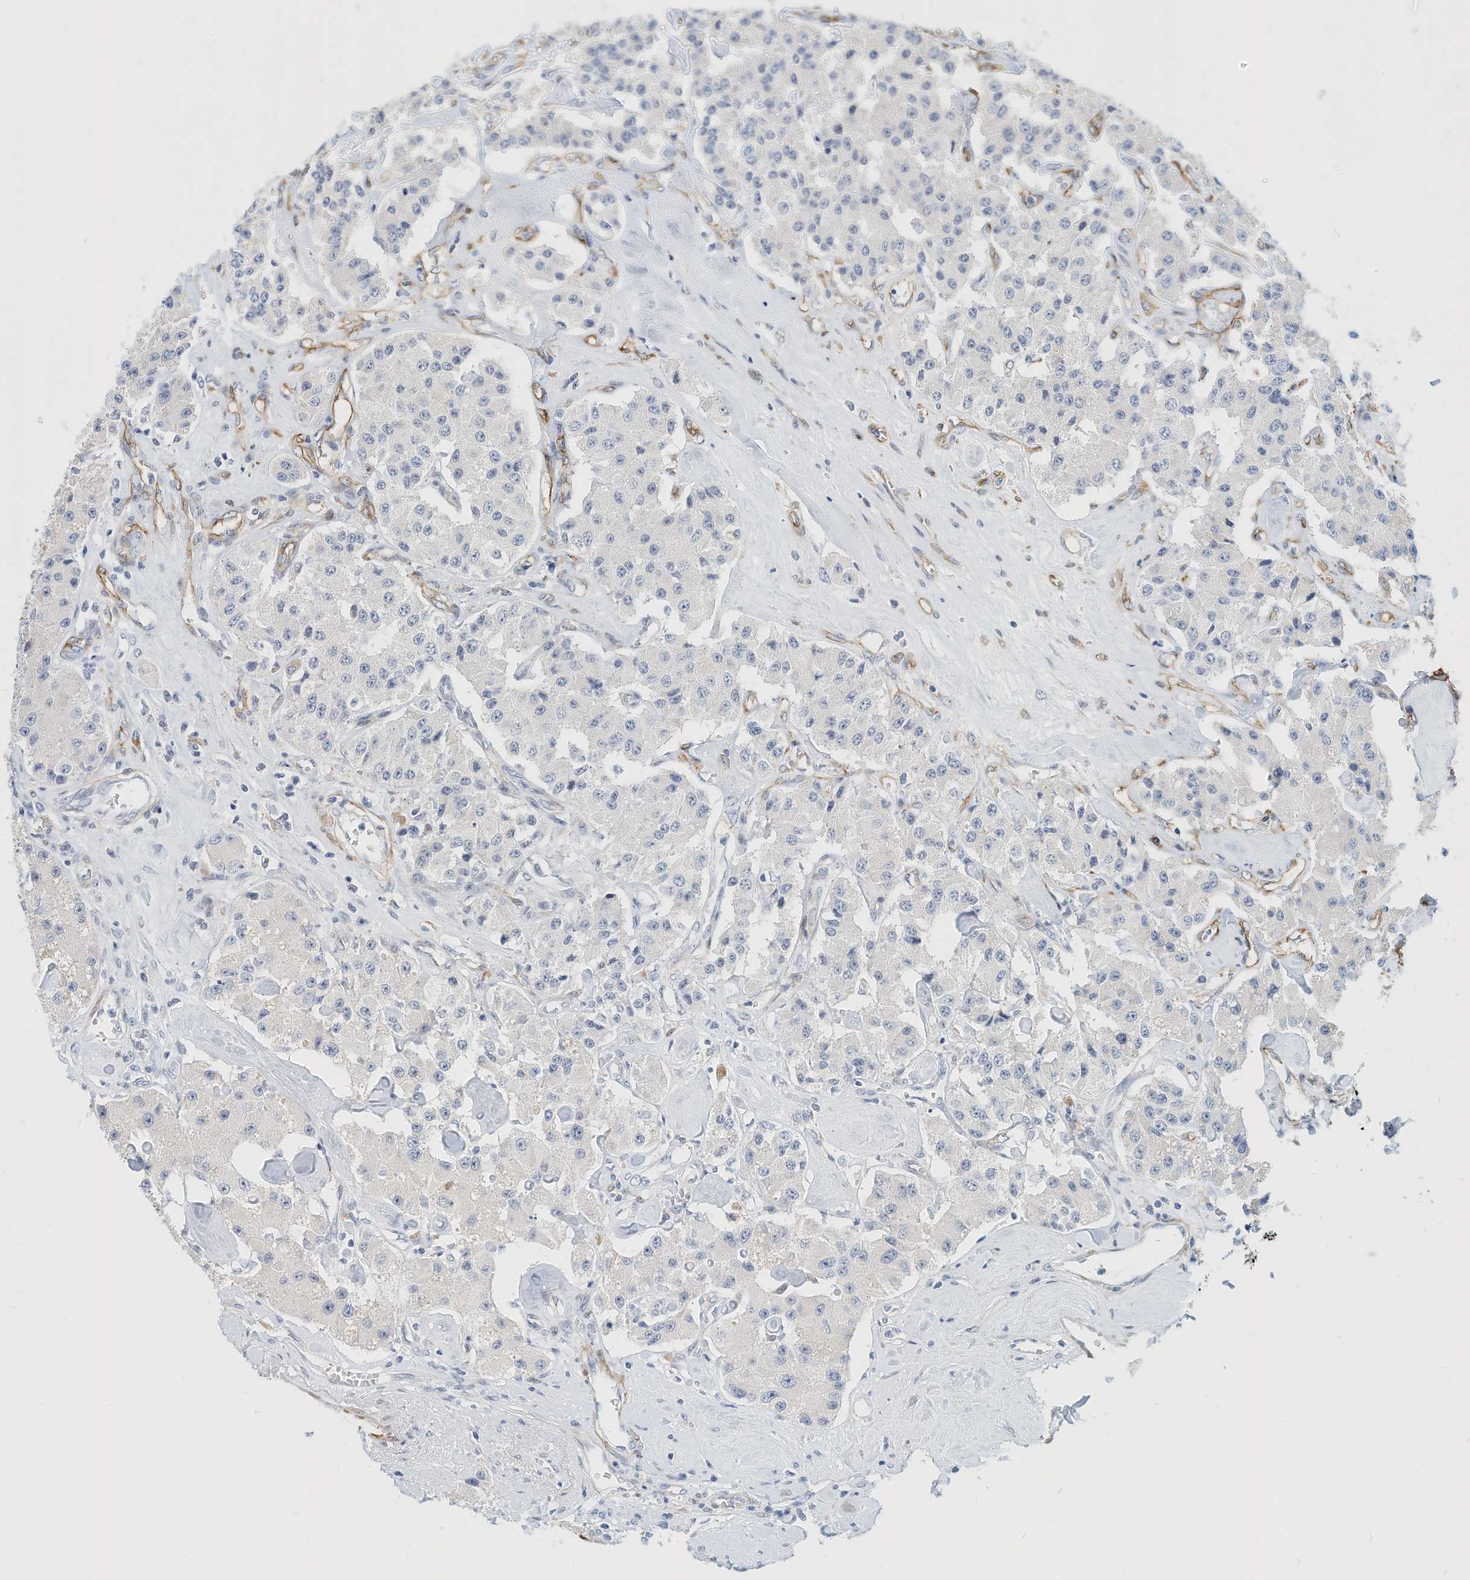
{"staining": {"intensity": "negative", "quantity": "none", "location": "none"}, "tissue": "carcinoid", "cell_type": "Tumor cells", "image_type": "cancer", "snomed": [{"axis": "morphology", "description": "Carcinoid, malignant, NOS"}, {"axis": "topography", "description": "Pancreas"}], "caption": "Immunohistochemical staining of carcinoid (malignant) displays no significant expression in tumor cells.", "gene": "ARHGAP28", "patient": {"sex": "male", "age": 41}}